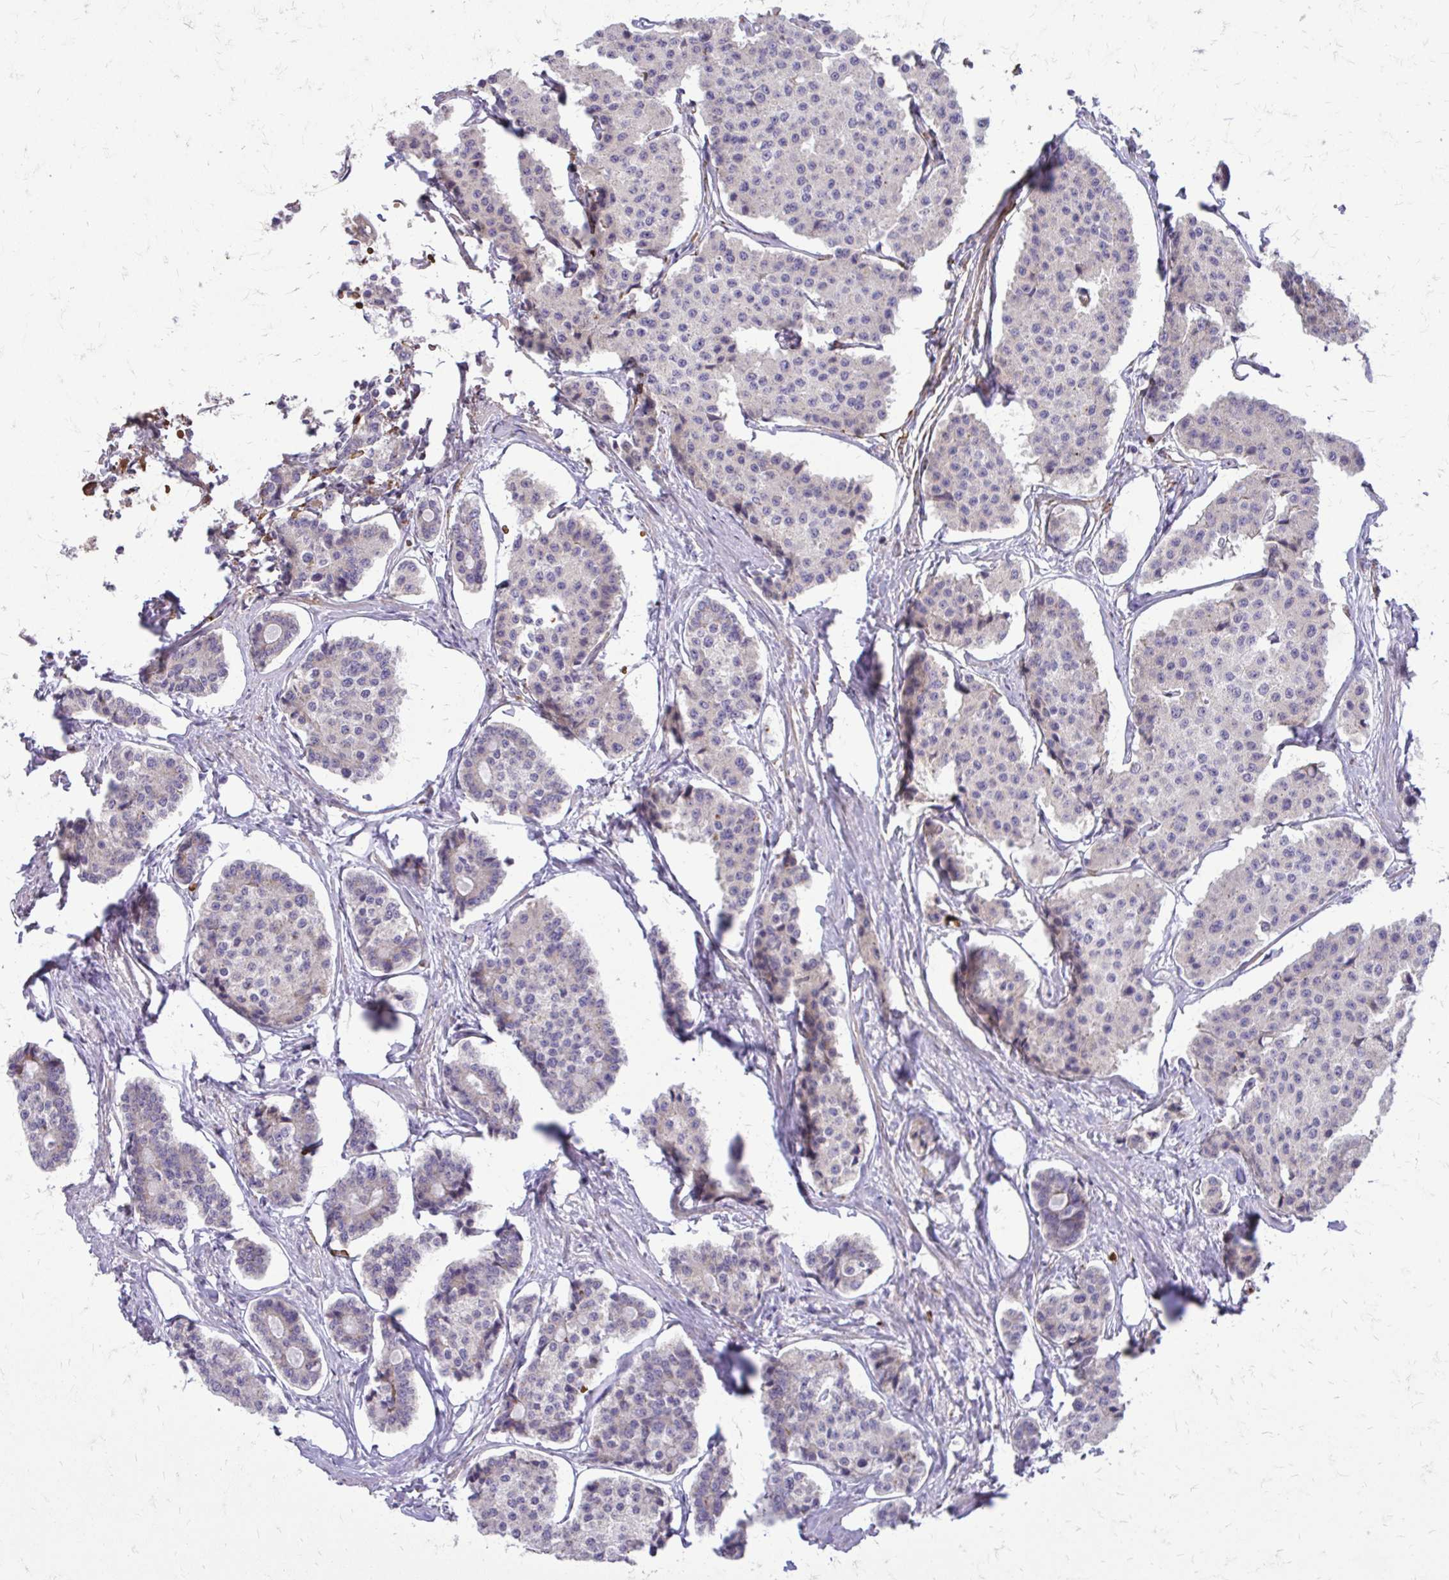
{"staining": {"intensity": "negative", "quantity": "none", "location": "none"}, "tissue": "carcinoid", "cell_type": "Tumor cells", "image_type": "cancer", "snomed": [{"axis": "morphology", "description": "Carcinoid, malignant, NOS"}, {"axis": "topography", "description": "Small intestine"}], "caption": "IHC photomicrograph of malignant carcinoid stained for a protein (brown), which exhibits no expression in tumor cells.", "gene": "FUNDC2", "patient": {"sex": "female", "age": 65}}